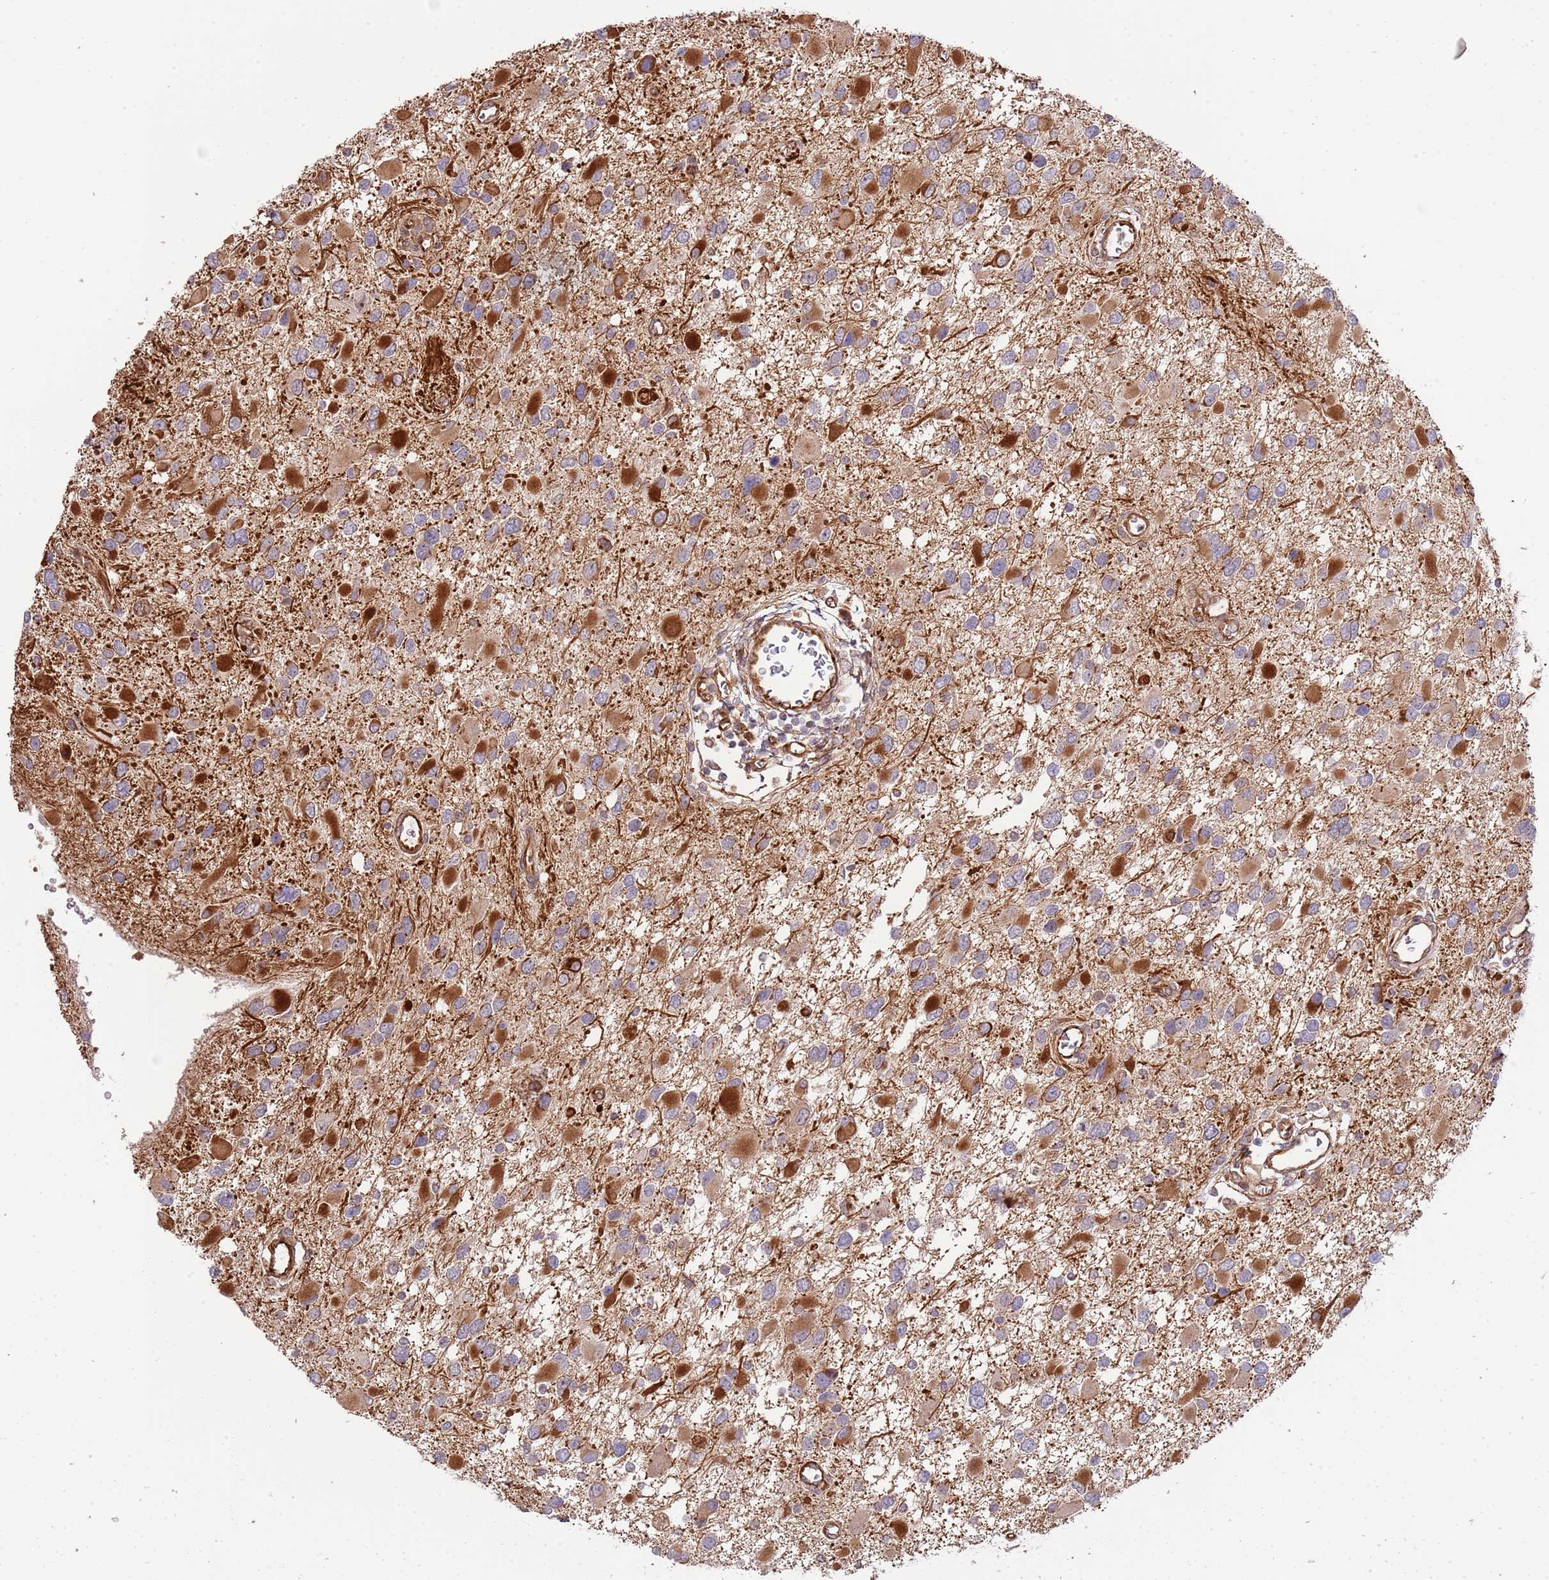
{"staining": {"intensity": "strong", "quantity": "25%-75%", "location": "cytoplasmic/membranous"}, "tissue": "glioma", "cell_type": "Tumor cells", "image_type": "cancer", "snomed": [{"axis": "morphology", "description": "Glioma, malignant, High grade"}, {"axis": "topography", "description": "Brain"}], "caption": "High-power microscopy captured an immunohistochemistry (IHC) image of malignant glioma (high-grade), revealing strong cytoplasmic/membranous positivity in approximately 25%-75% of tumor cells.", "gene": "NEK3", "patient": {"sex": "male", "age": 53}}